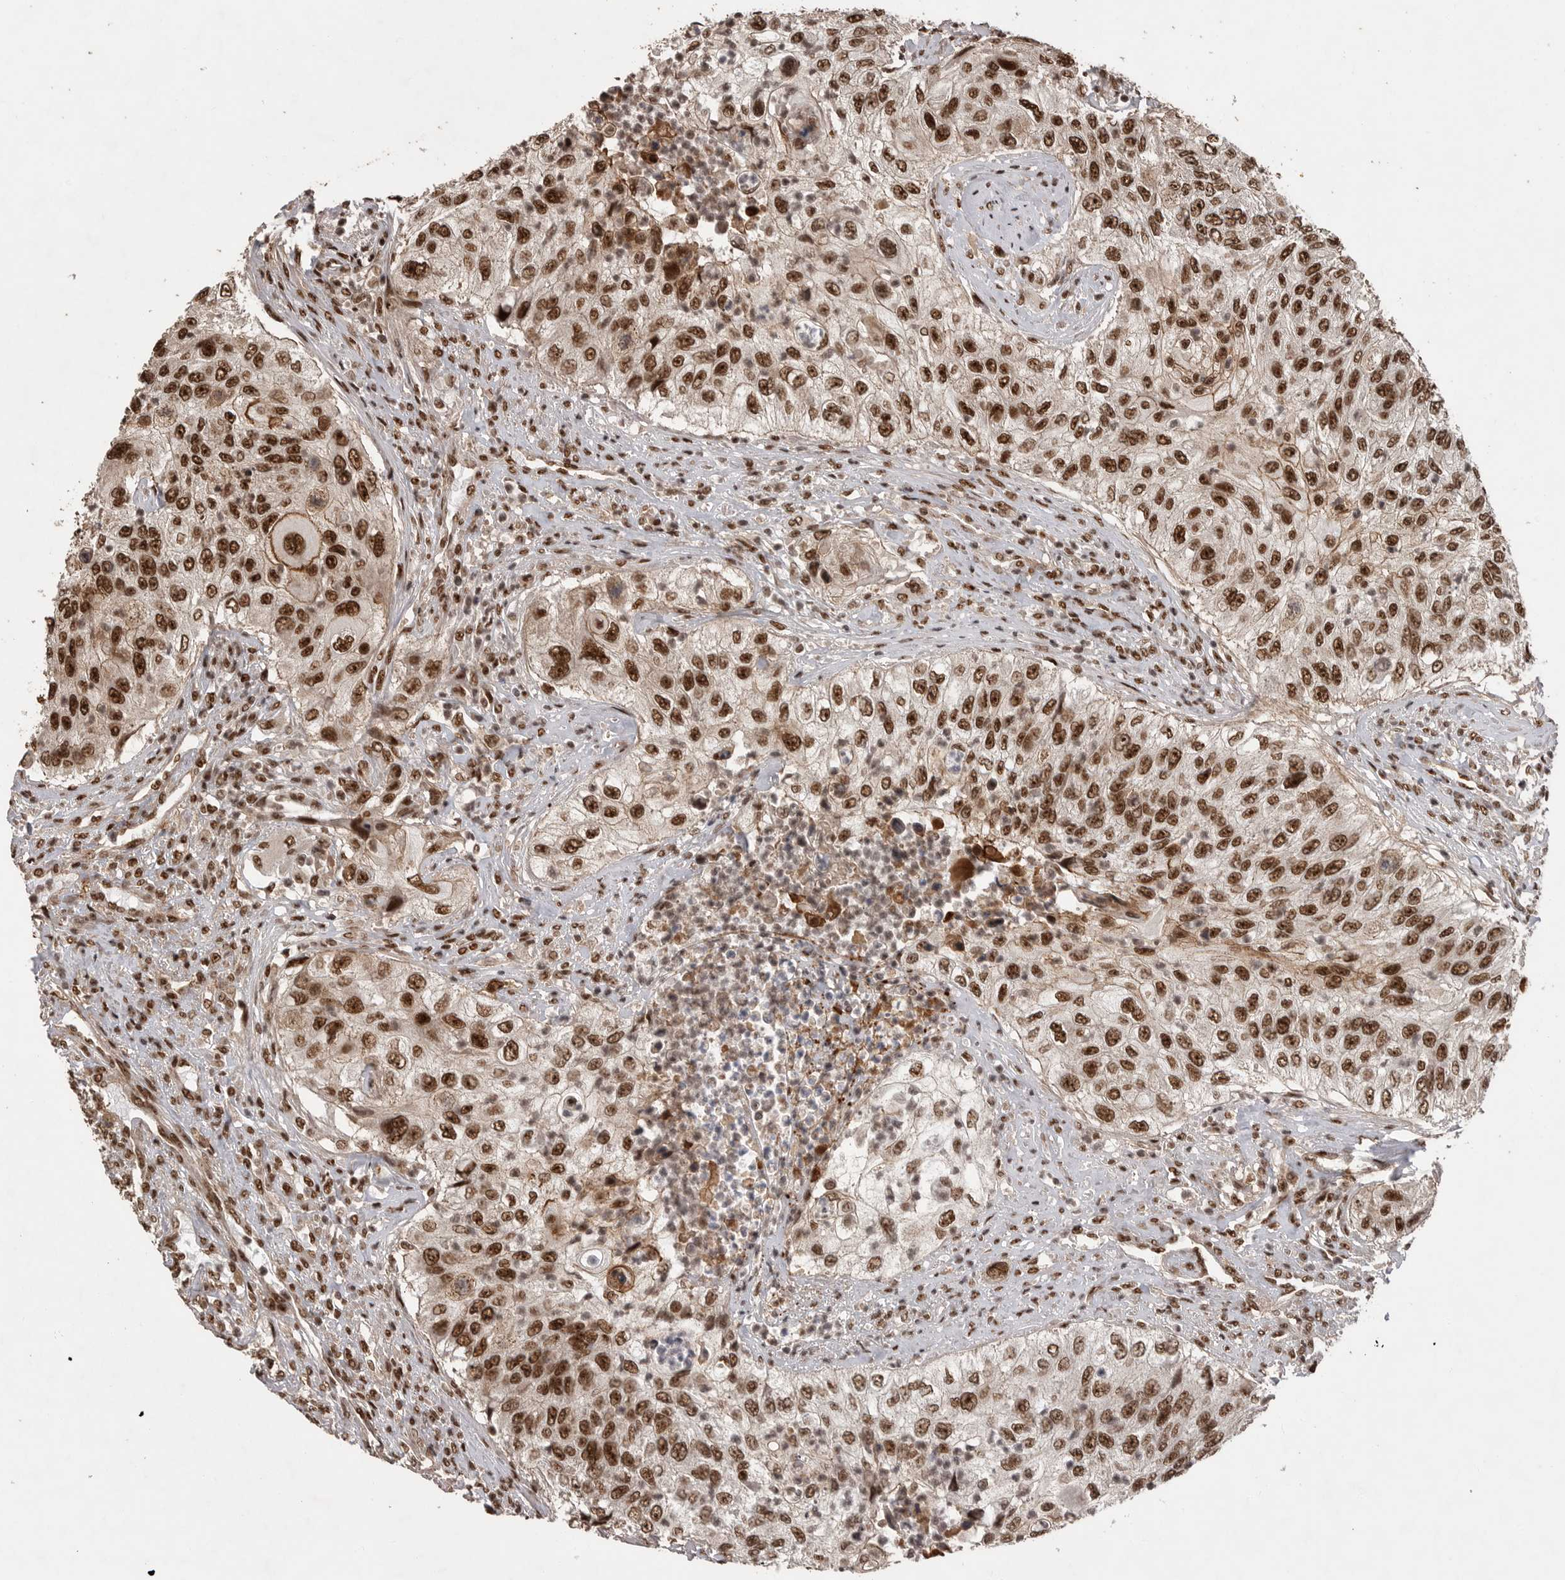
{"staining": {"intensity": "strong", "quantity": ">75%", "location": "nuclear"}, "tissue": "urothelial cancer", "cell_type": "Tumor cells", "image_type": "cancer", "snomed": [{"axis": "morphology", "description": "Urothelial carcinoma, High grade"}, {"axis": "topography", "description": "Urinary bladder"}], "caption": "This micrograph shows immunohistochemistry (IHC) staining of human urothelial cancer, with high strong nuclear expression in approximately >75% of tumor cells.", "gene": "PPP1R8", "patient": {"sex": "female", "age": 60}}